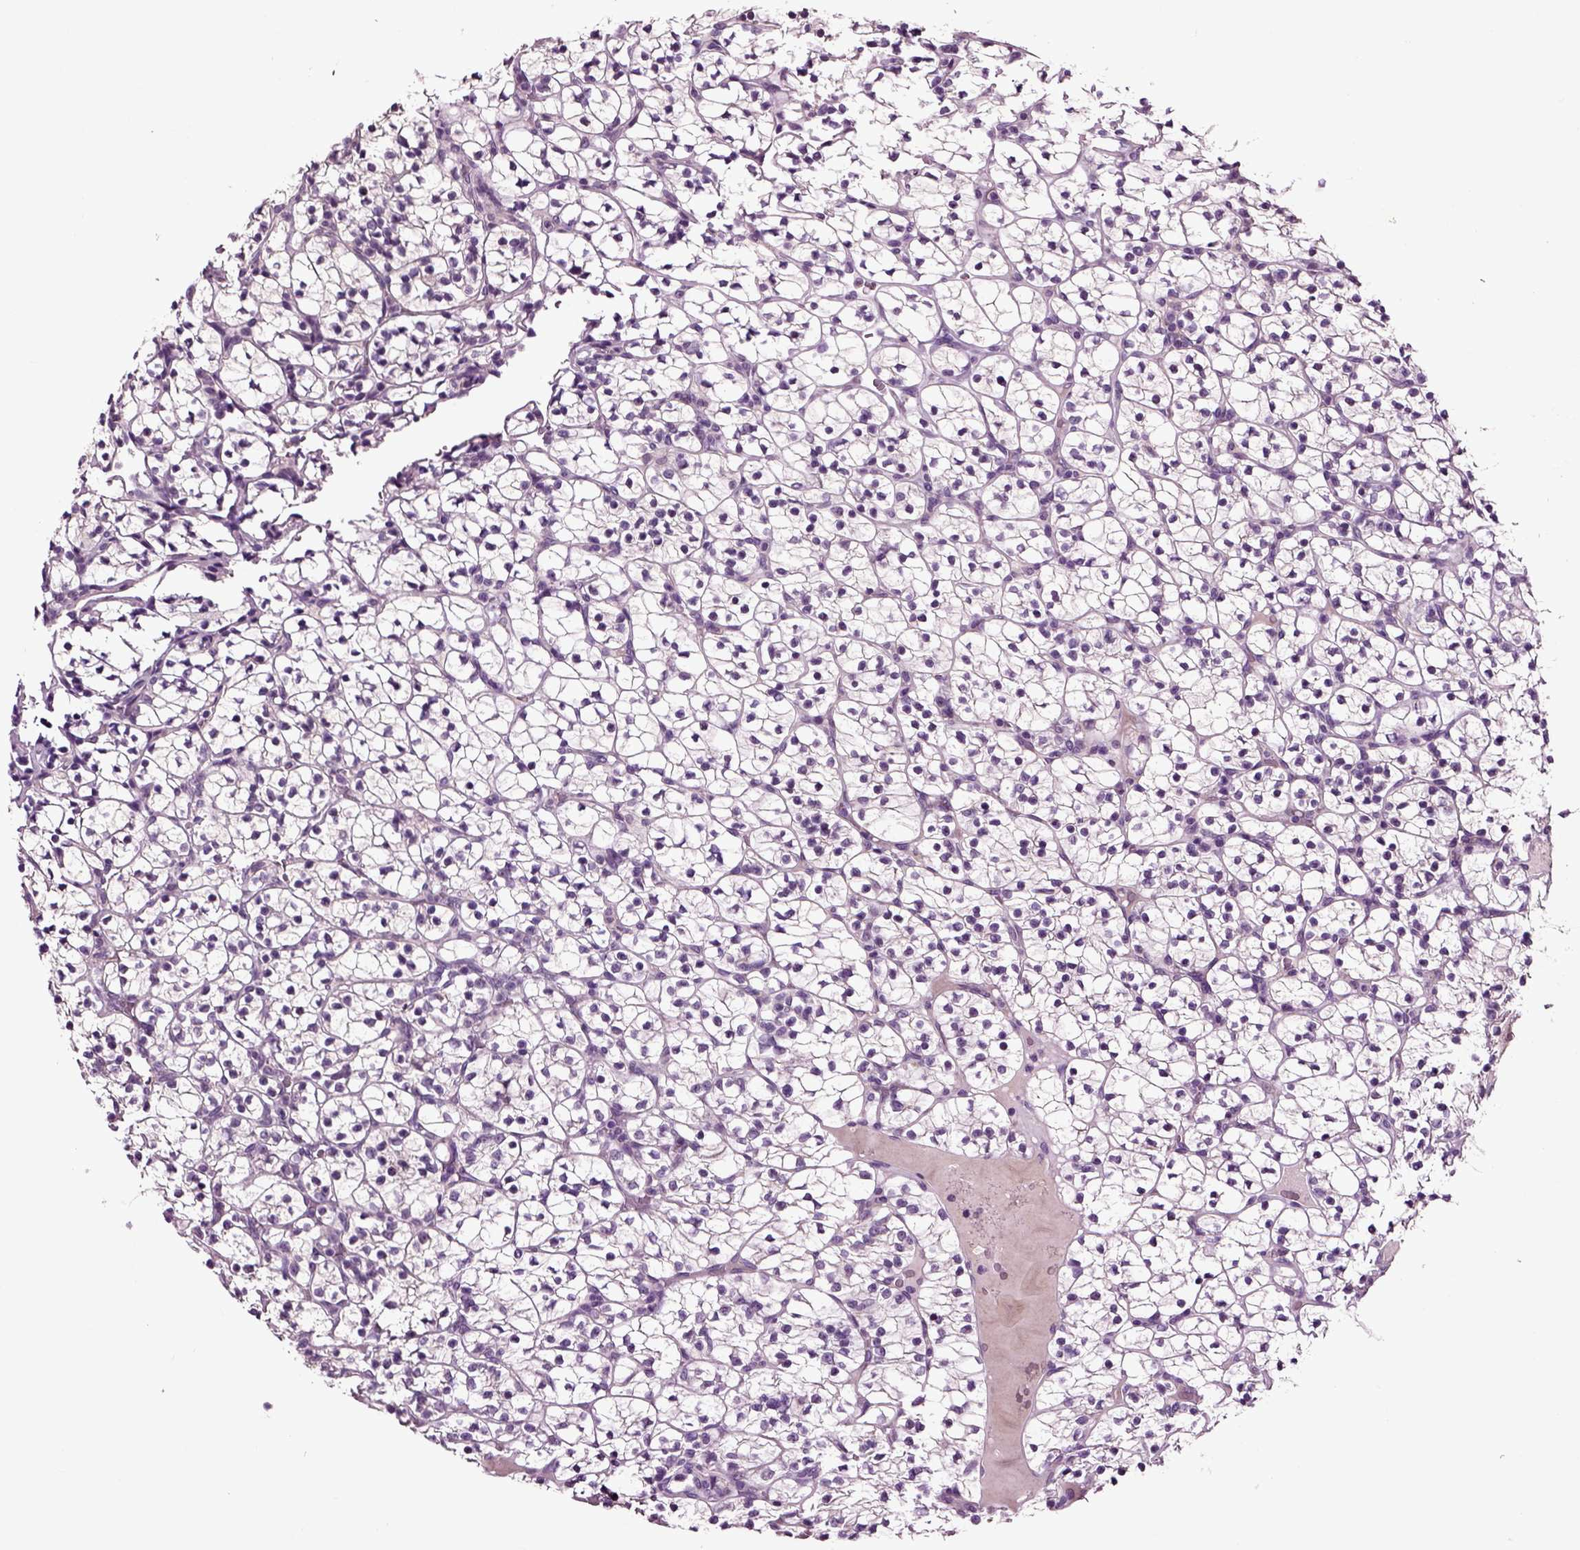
{"staining": {"intensity": "negative", "quantity": "none", "location": "none"}, "tissue": "renal cancer", "cell_type": "Tumor cells", "image_type": "cancer", "snomed": [{"axis": "morphology", "description": "Adenocarcinoma, NOS"}, {"axis": "topography", "description": "Kidney"}], "caption": "Immunohistochemistry of adenocarcinoma (renal) displays no positivity in tumor cells.", "gene": "CRHR1", "patient": {"sex": "female", "age": 89}}